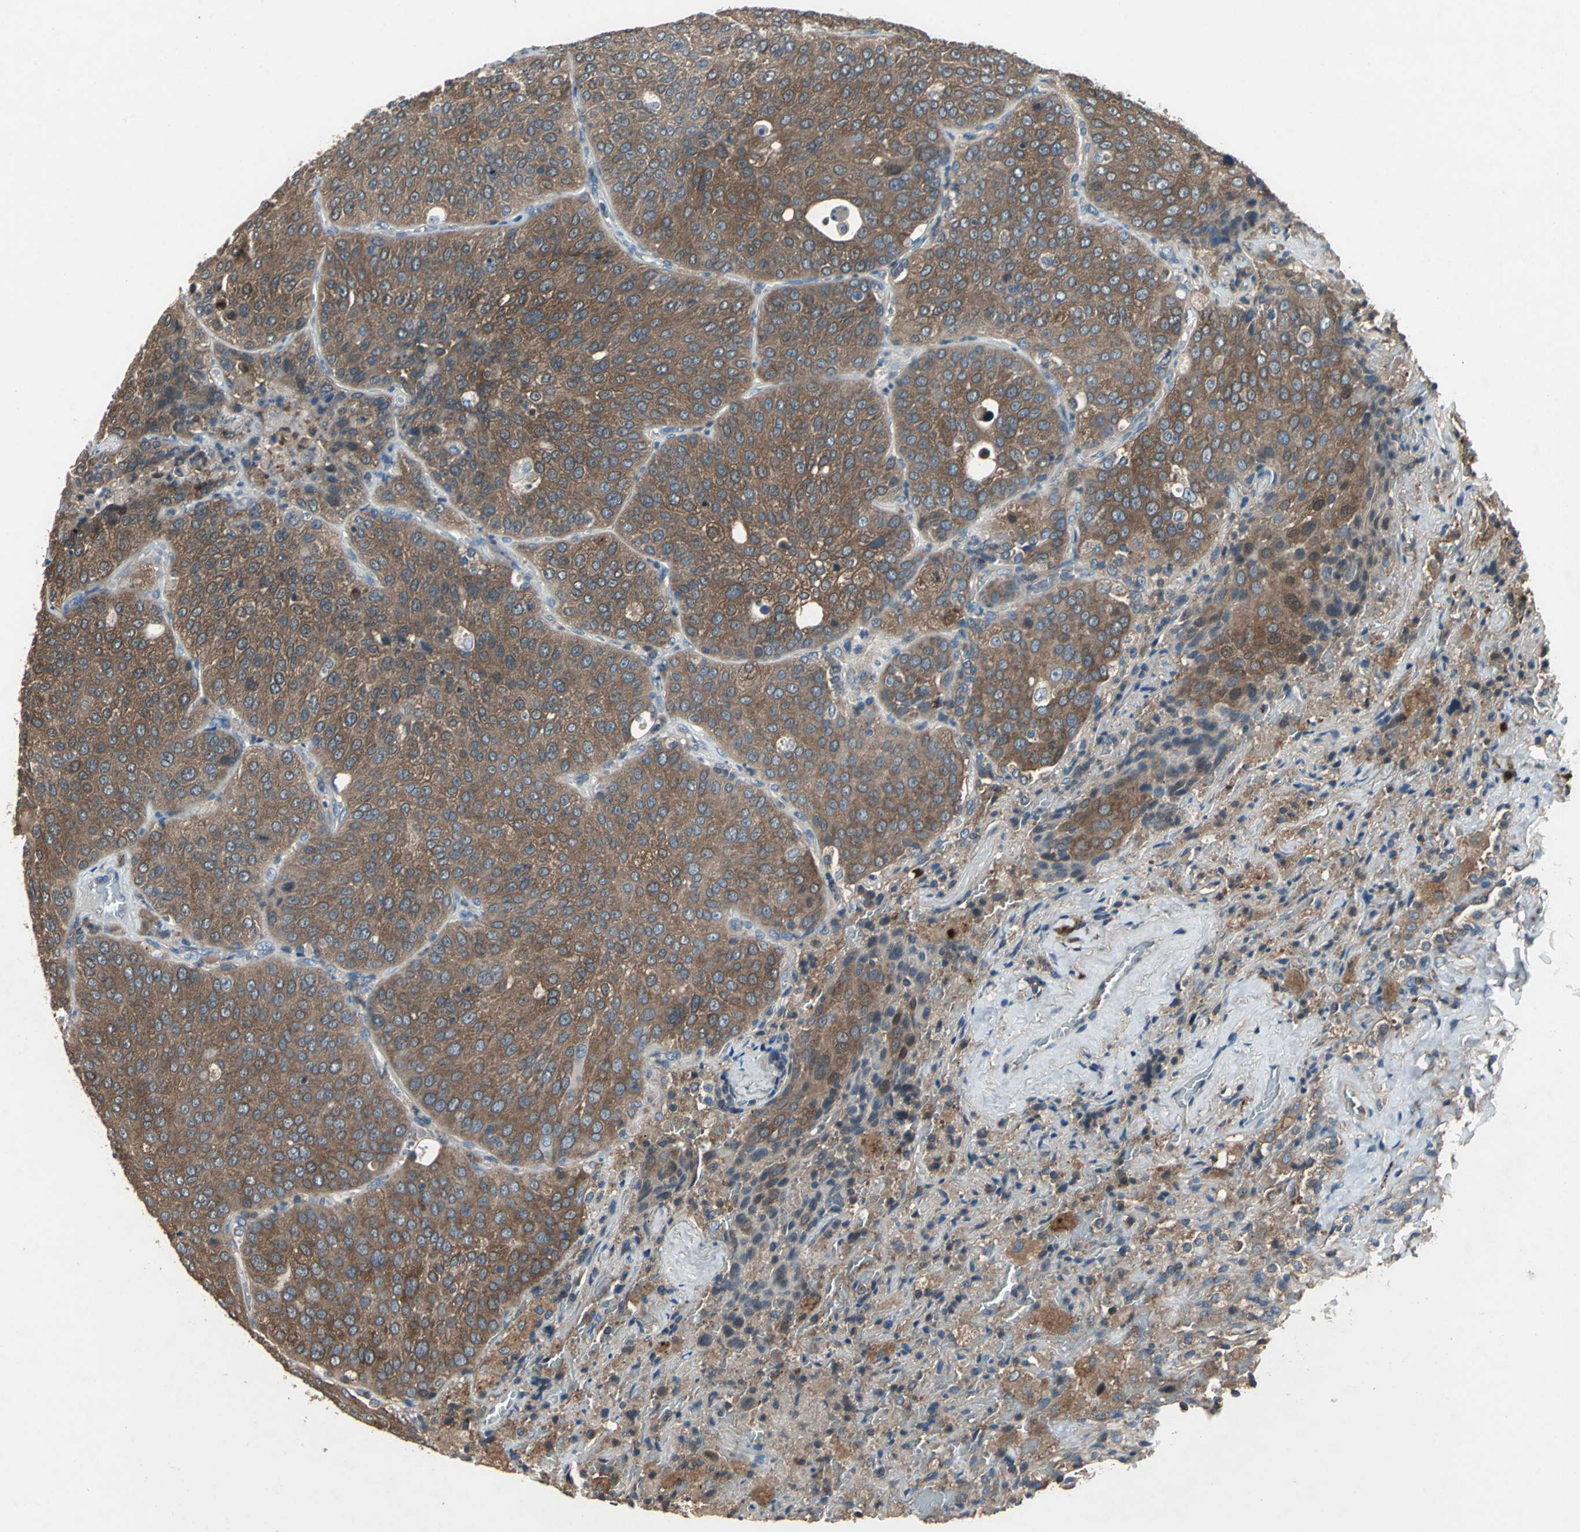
{"staining": {"intensity": "strong", "quantity": ">75%", "location": "cytoplasmic/membranous"}, "tissue": "lung cancer", "cell_type": "Tumor cells", "image_type": "cancer", "snomed": [{"axis": "morphology", "description": "Squamous cell carcinoma, NOS"}, {"axis": "topography", "description": "Lung"}], "caption": "Lung squamous cell carcinoma tissue exhibits strong cytoplasmic/membranous positivity in approximately >75% of tumor cells (brown staining indicates protein expression, while blue staining denotes nuclei).", "gene": "CAPN1", "patient": {"sex": "male", "age": 54}}